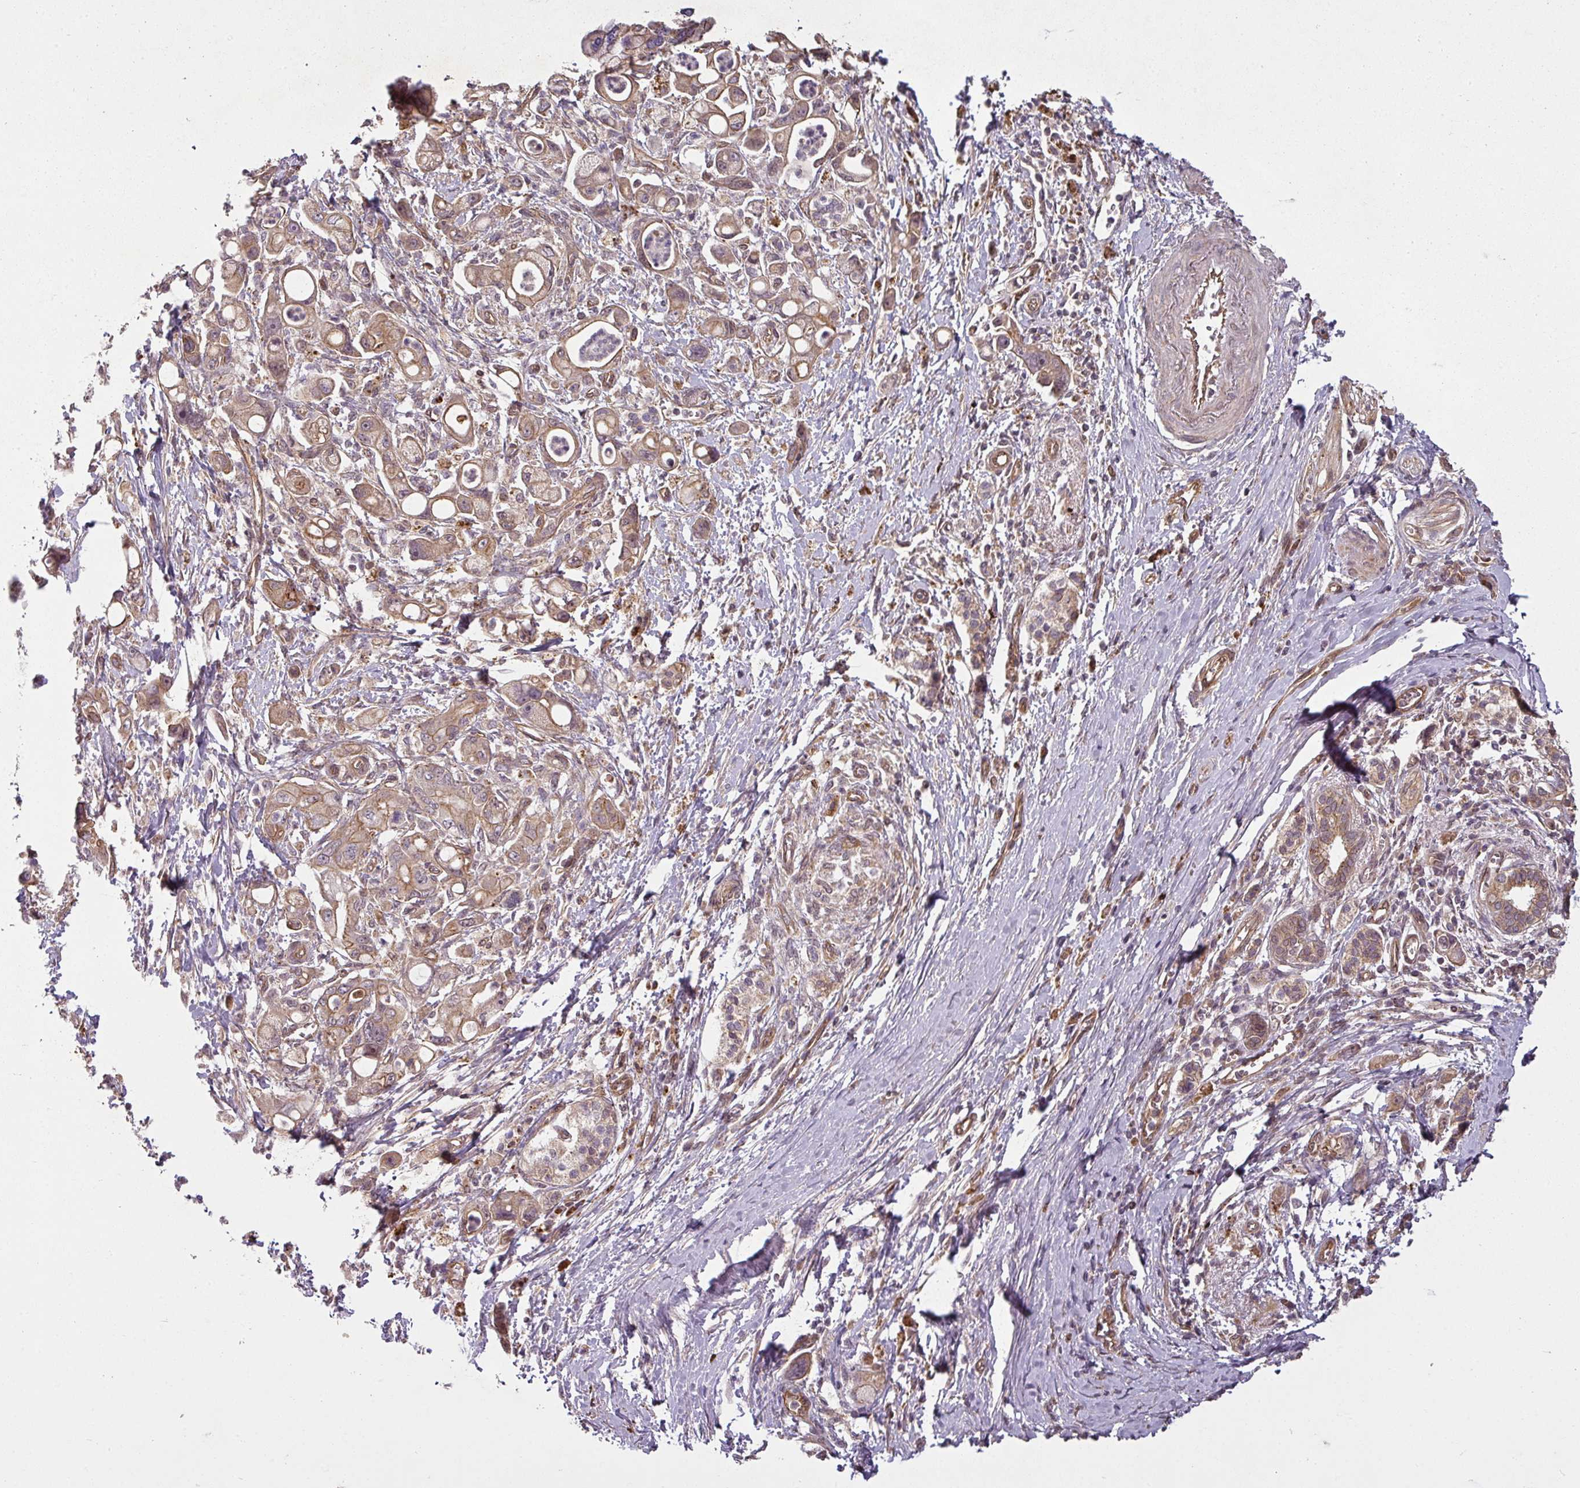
{"staining": {"intensity": "weak", "quantity": ">75%", "location": "cytoplasmic/membranous"}, "tissue": "pancreatic cancer", "cell_type": "Tumor cells", "image_type": "cancer", "snomed": [{"axis": "morphology", "description": "Adenocarcinoma, NOS"}, {"axis": "topography", "description": "Pancreas"}], "caption": "Pancreatic adenocarcinoma stained with a brown dye exhibits weak cytoplasmic/membranous positive expression in approximately >75% of tumor cells.", "gene": "DIMT1", "patient": {"sex": "male", "age": 68}}